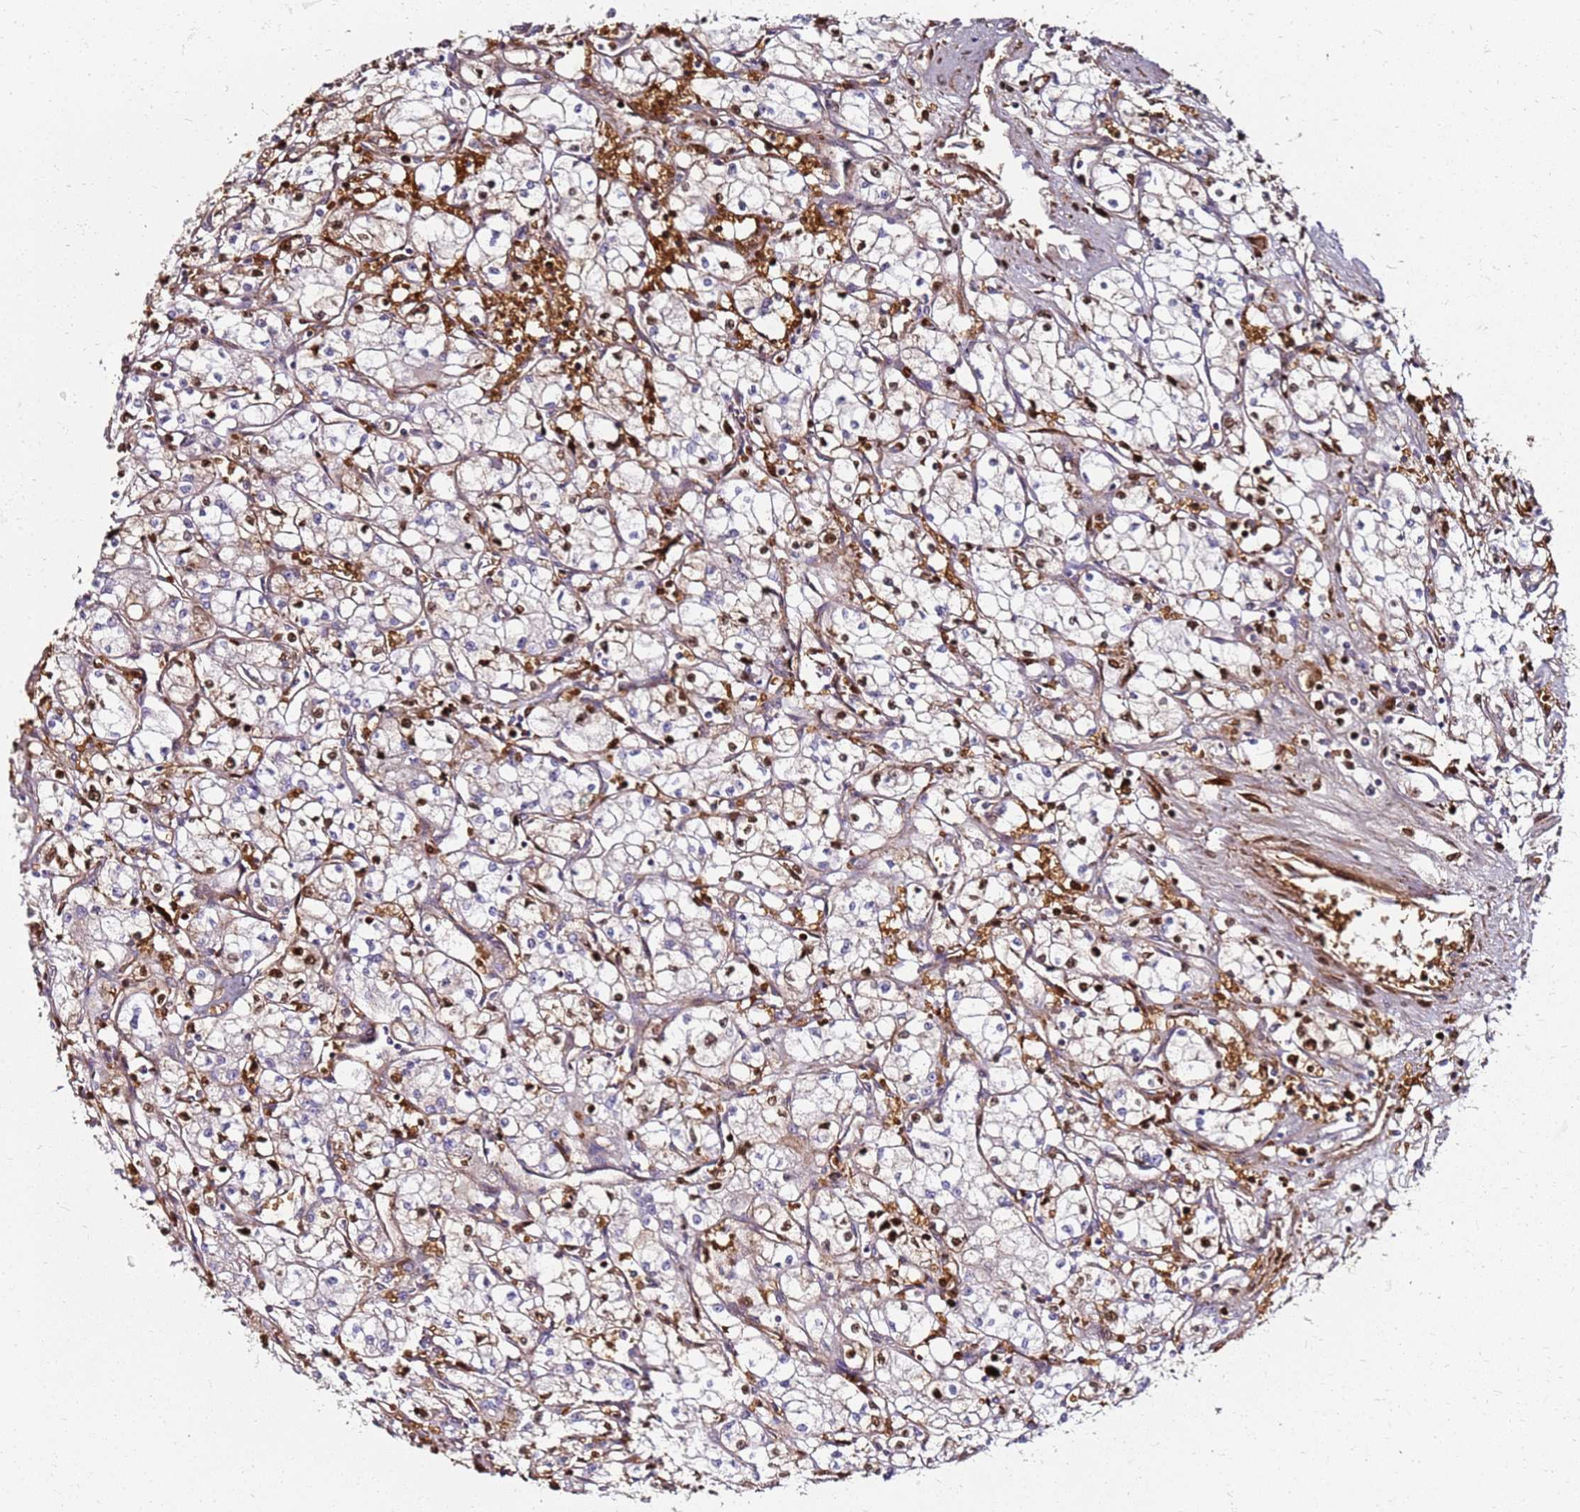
{"staining": {"intensity": "moderate", "quantity": "25%-75%", "location": "cytoplasmic/membranous,nuclear"}, "tissue": "renal cancer", "cell_type": "Tumor cells", "image_type": "cancer", "snomed": [{"axis": "morphology", "description": "Adenocarcinoma, NOS"}, {"axis": "topography", "description": "Kidney"}], "caption": "This micrograph displays immunohistochemistry staining of human adenocarcinoma (renal), with medium moderate cytoplasmic/membranous and nuclear expression in approximately 25%-75% of tumor cells.", "gene": "RNF11", "patient": {"sex": "male", "age": 59}}